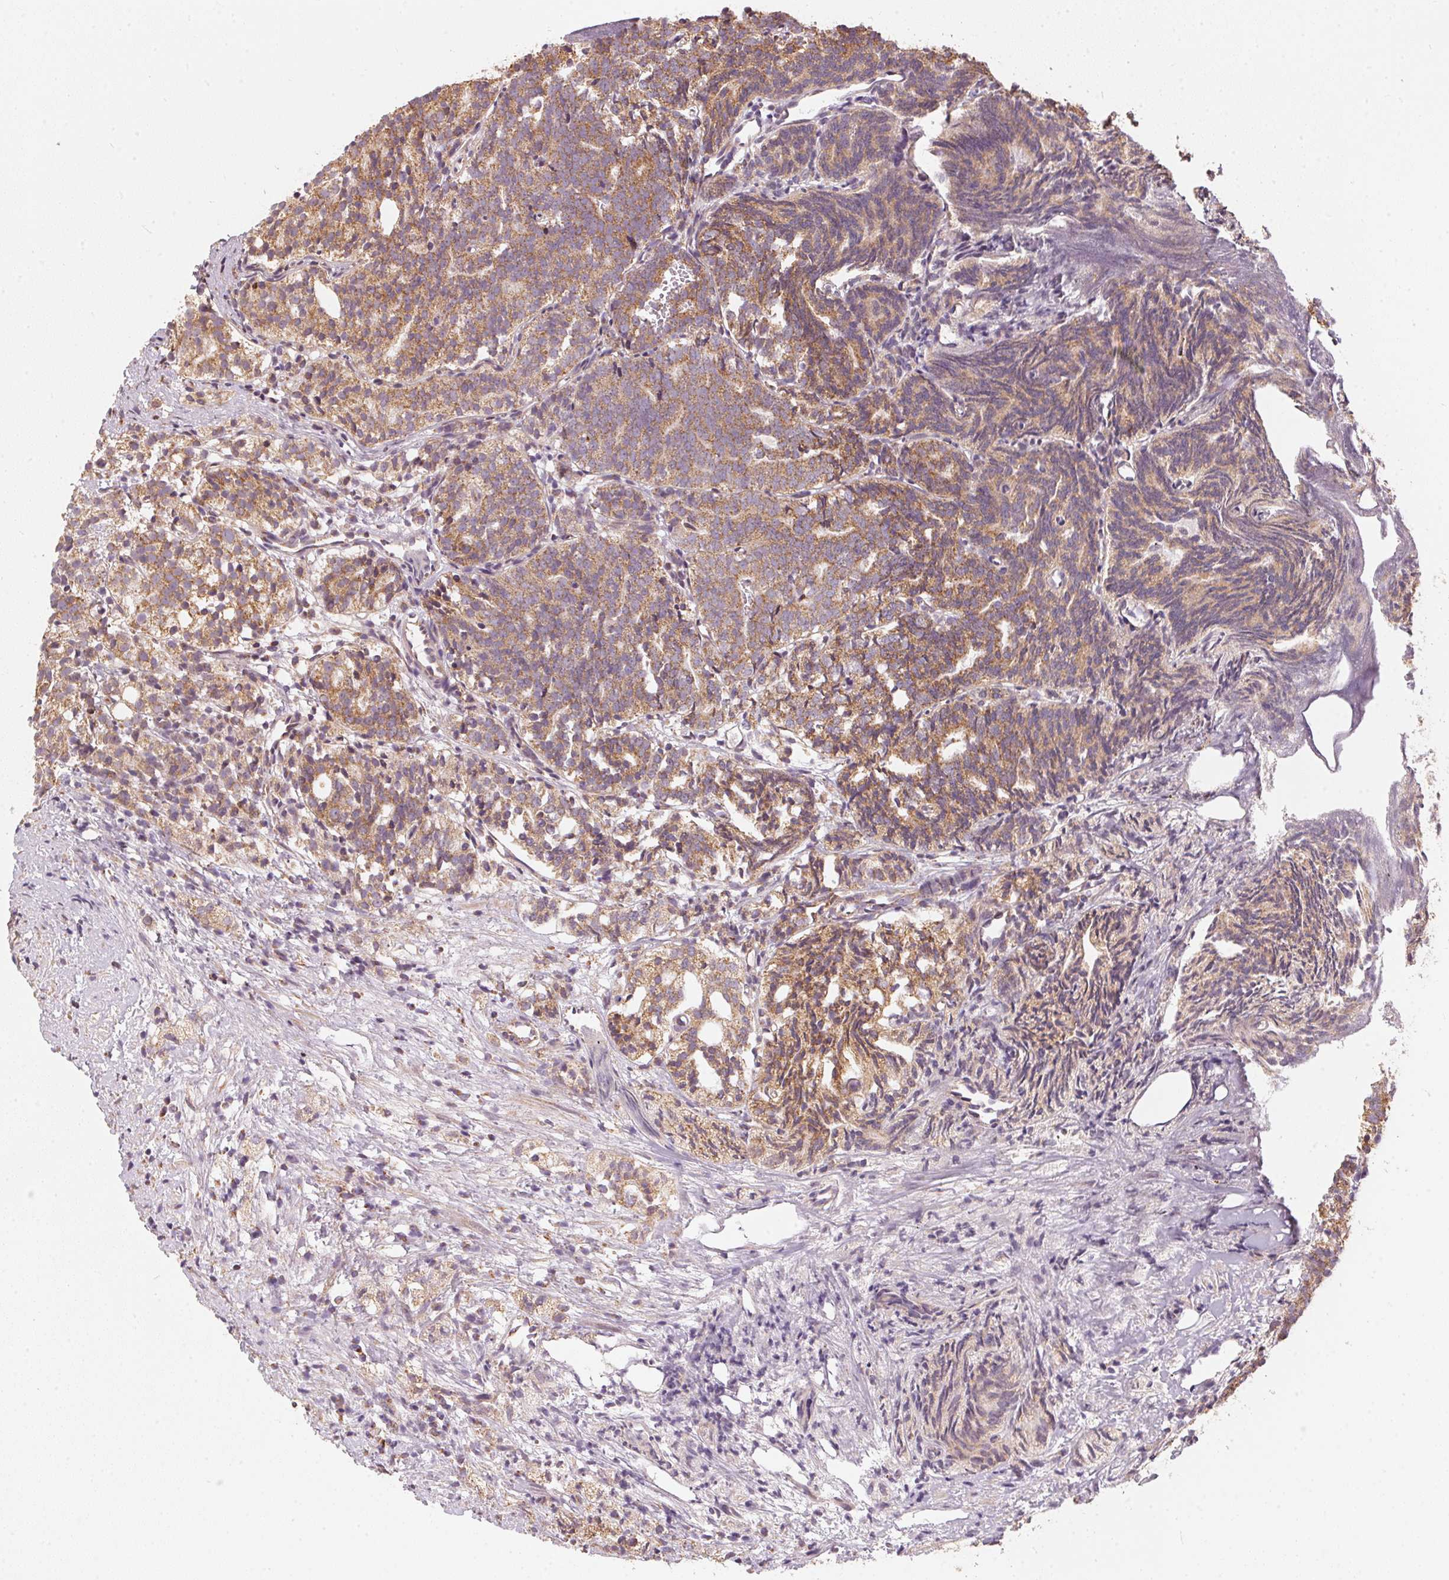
{"staining": {"intensity": "moderate", "quantity": ">75%", "location": "cytoplasmic/membranous"}, "tissue": "prostate cancer", "cell_type": "Tumor cells", "image_type": "cancer", "snomed": [{"axis": "morphology", "description": "Adenocarcinoma, High grade"}, {"axis": "topography", "description": "Prostate"}], "caption": "About >75% of tumor cells in prostate high-grade adenocarcinoma display moderate cytoplasmic/membranous protein staining as visualized by brown immunohistochemical staining.", "gene": "MATCAP1", "patient": {"sex": "male", "age": 53}}